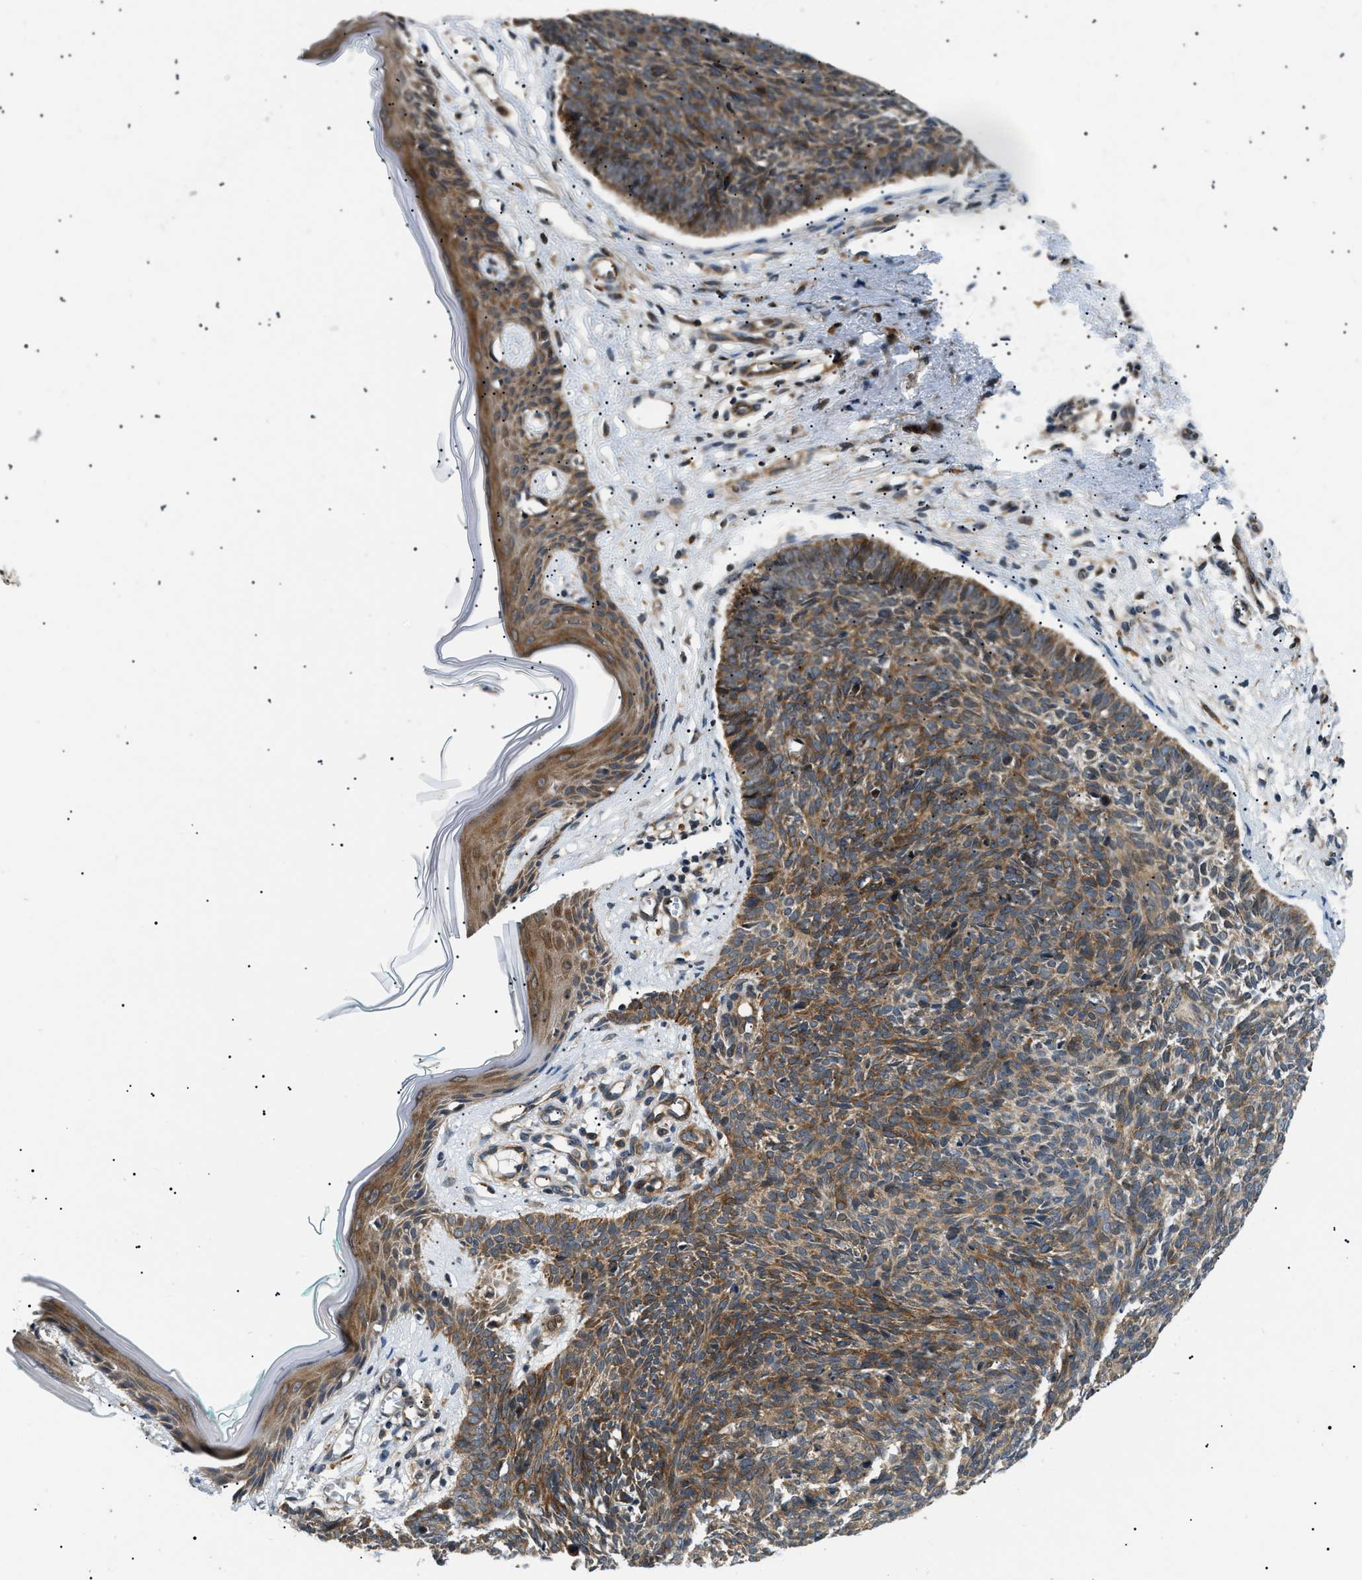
{"staining": {"intensity": "moderate", "quantity": ">75%", "location": "cytoplasmic/membranous"}, "tissue": "skin cancer", "cell_type": "Tumor cells", "image_type": "cancer", "snomed": [{"axis": "morphology", "description": "Basal cell carcinoma"}, {"axis": "topography", "description": "Skin"}], "caption": "An image showing moderate cytoplasmic/membranous staining in about >75% of tumor cells in skin cancer (basal cell carcinoma), as visualized by brown immunohistochemical staining.", "gene": "ATP6AP1", "patient": {"sex": "male", "age": 60}}